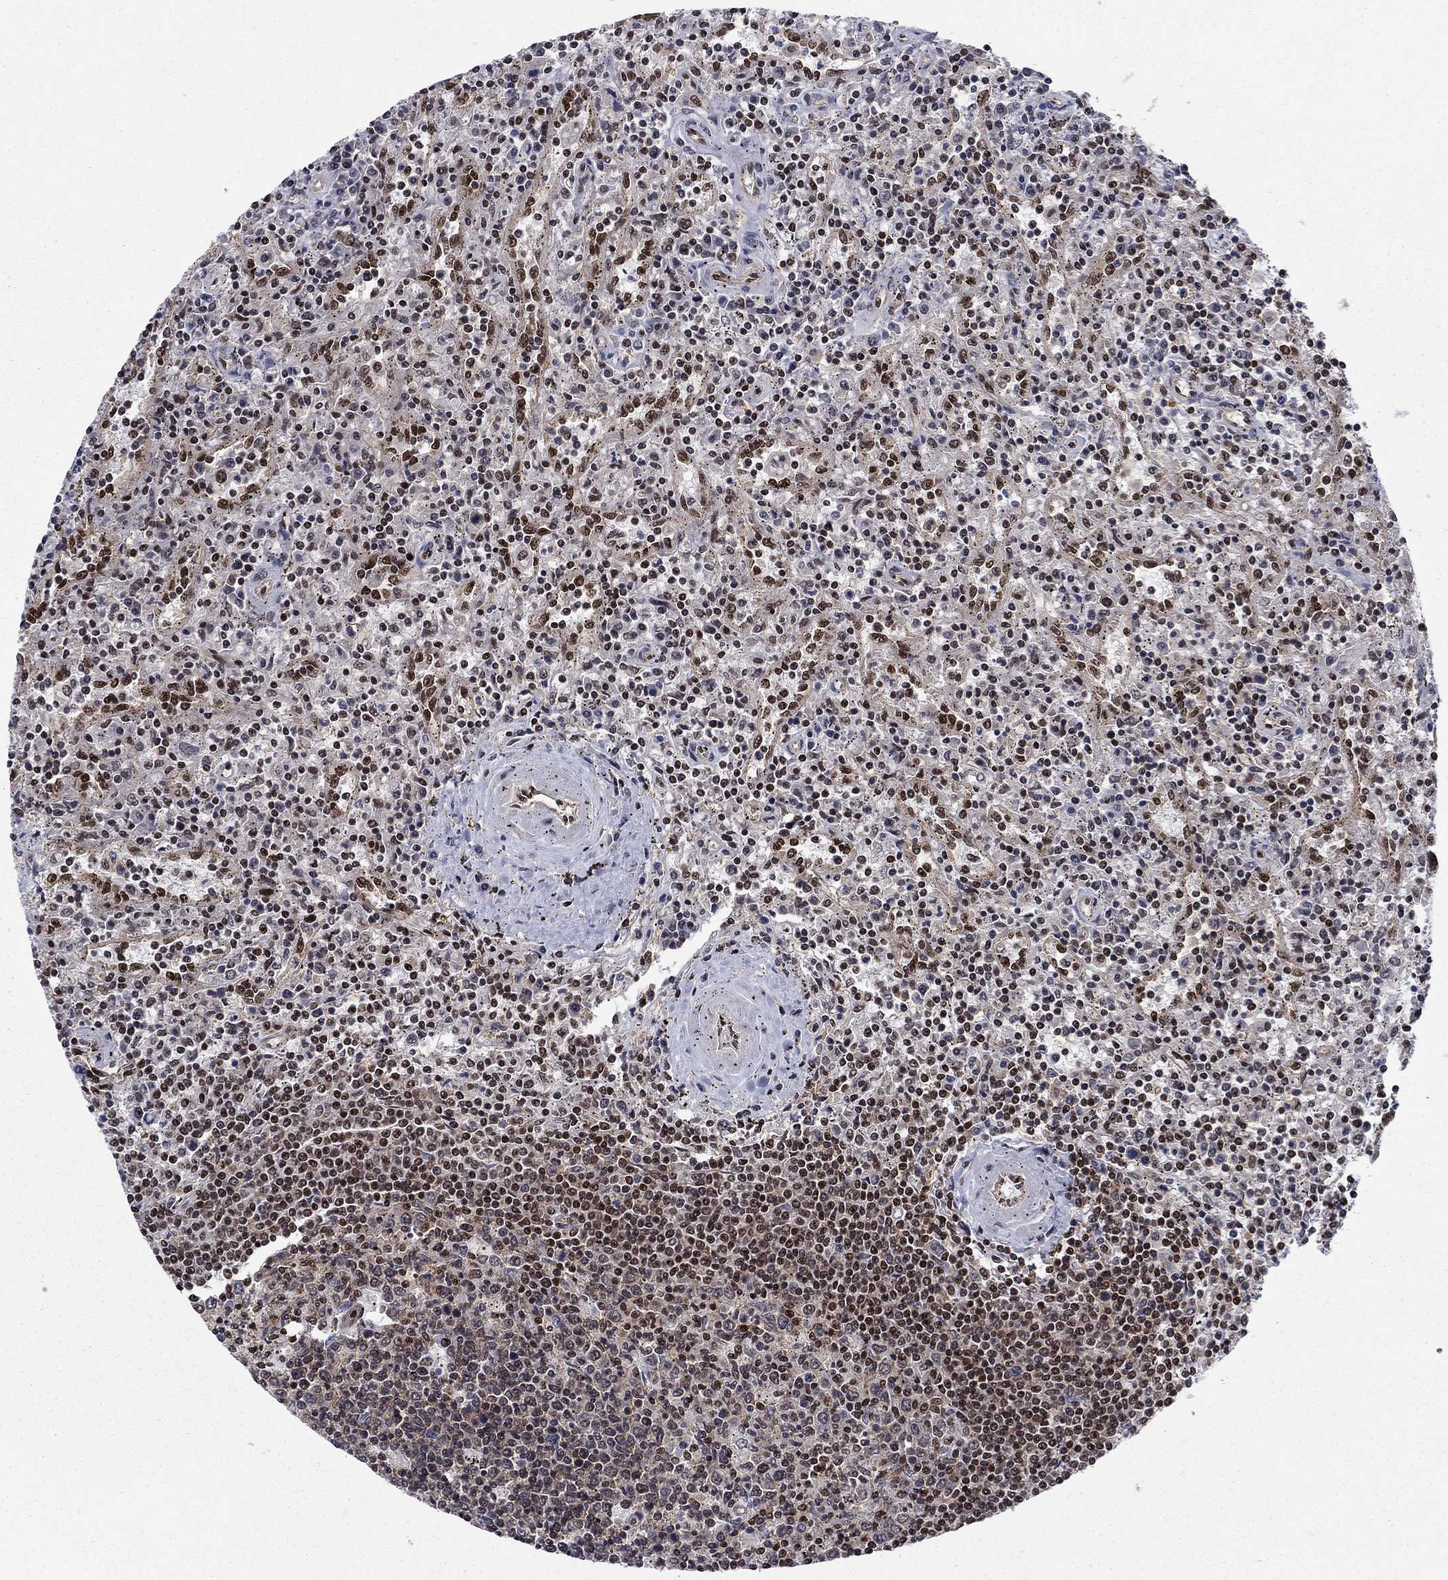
{"staining": {"intensity": "strong", "quantity": "25%-75%", "location": "nuclear"}, "tissue": "lymphoma", "cell_type": "Tumor cells", "image_type": "cancer", "snomed": [{"axis": "morphology", "description": "Malignant lymphoma, non-Hodgkin's type, Low grade"}, {"axis": "topography", "description": "Spleen"}], "caption": "Lymphoma was stained to show a protein in brown. There is high levels of strong nuclear staining in approximately 25%-75% of tumor cells.", "gene": "RPRD1B", "patient": {"sex": "male", "age": 62}}